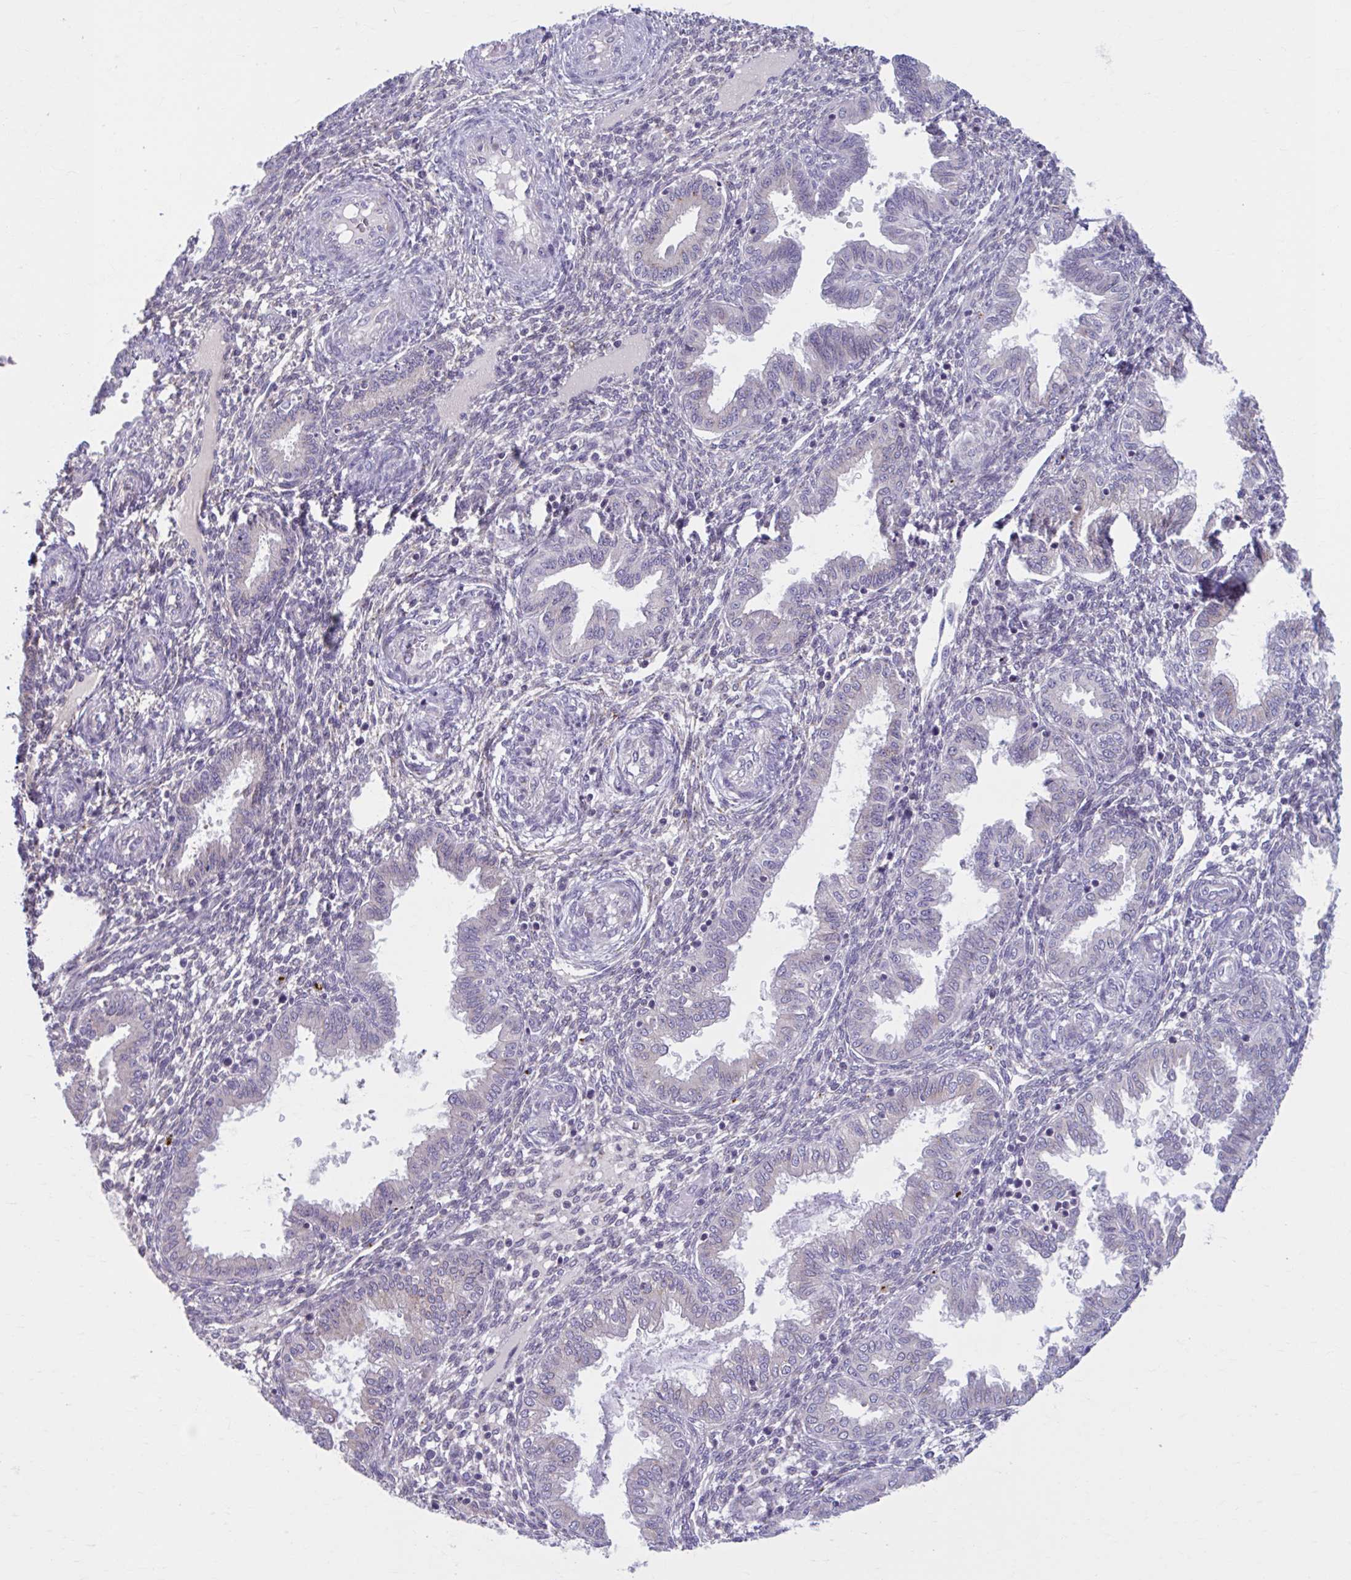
{"staining": {"intensity": "negative", "quantity": "none", "location": "none"}, "tissue": "endometrium", "cell_type": "Cells in endometrial stroma", "image_type": "normal", "snomed": [{"axis": "morphology", "description": "Normal tissue, NOS"}, {"axis": "topography", "description": "Endometrium"}], "caption": "Human endometrium stained for a protein using immunohistochemistry displays no expression in cells in endometrial stroma.", "gene": "CHST3", "patient": {"sex": "female", "age": 33}}